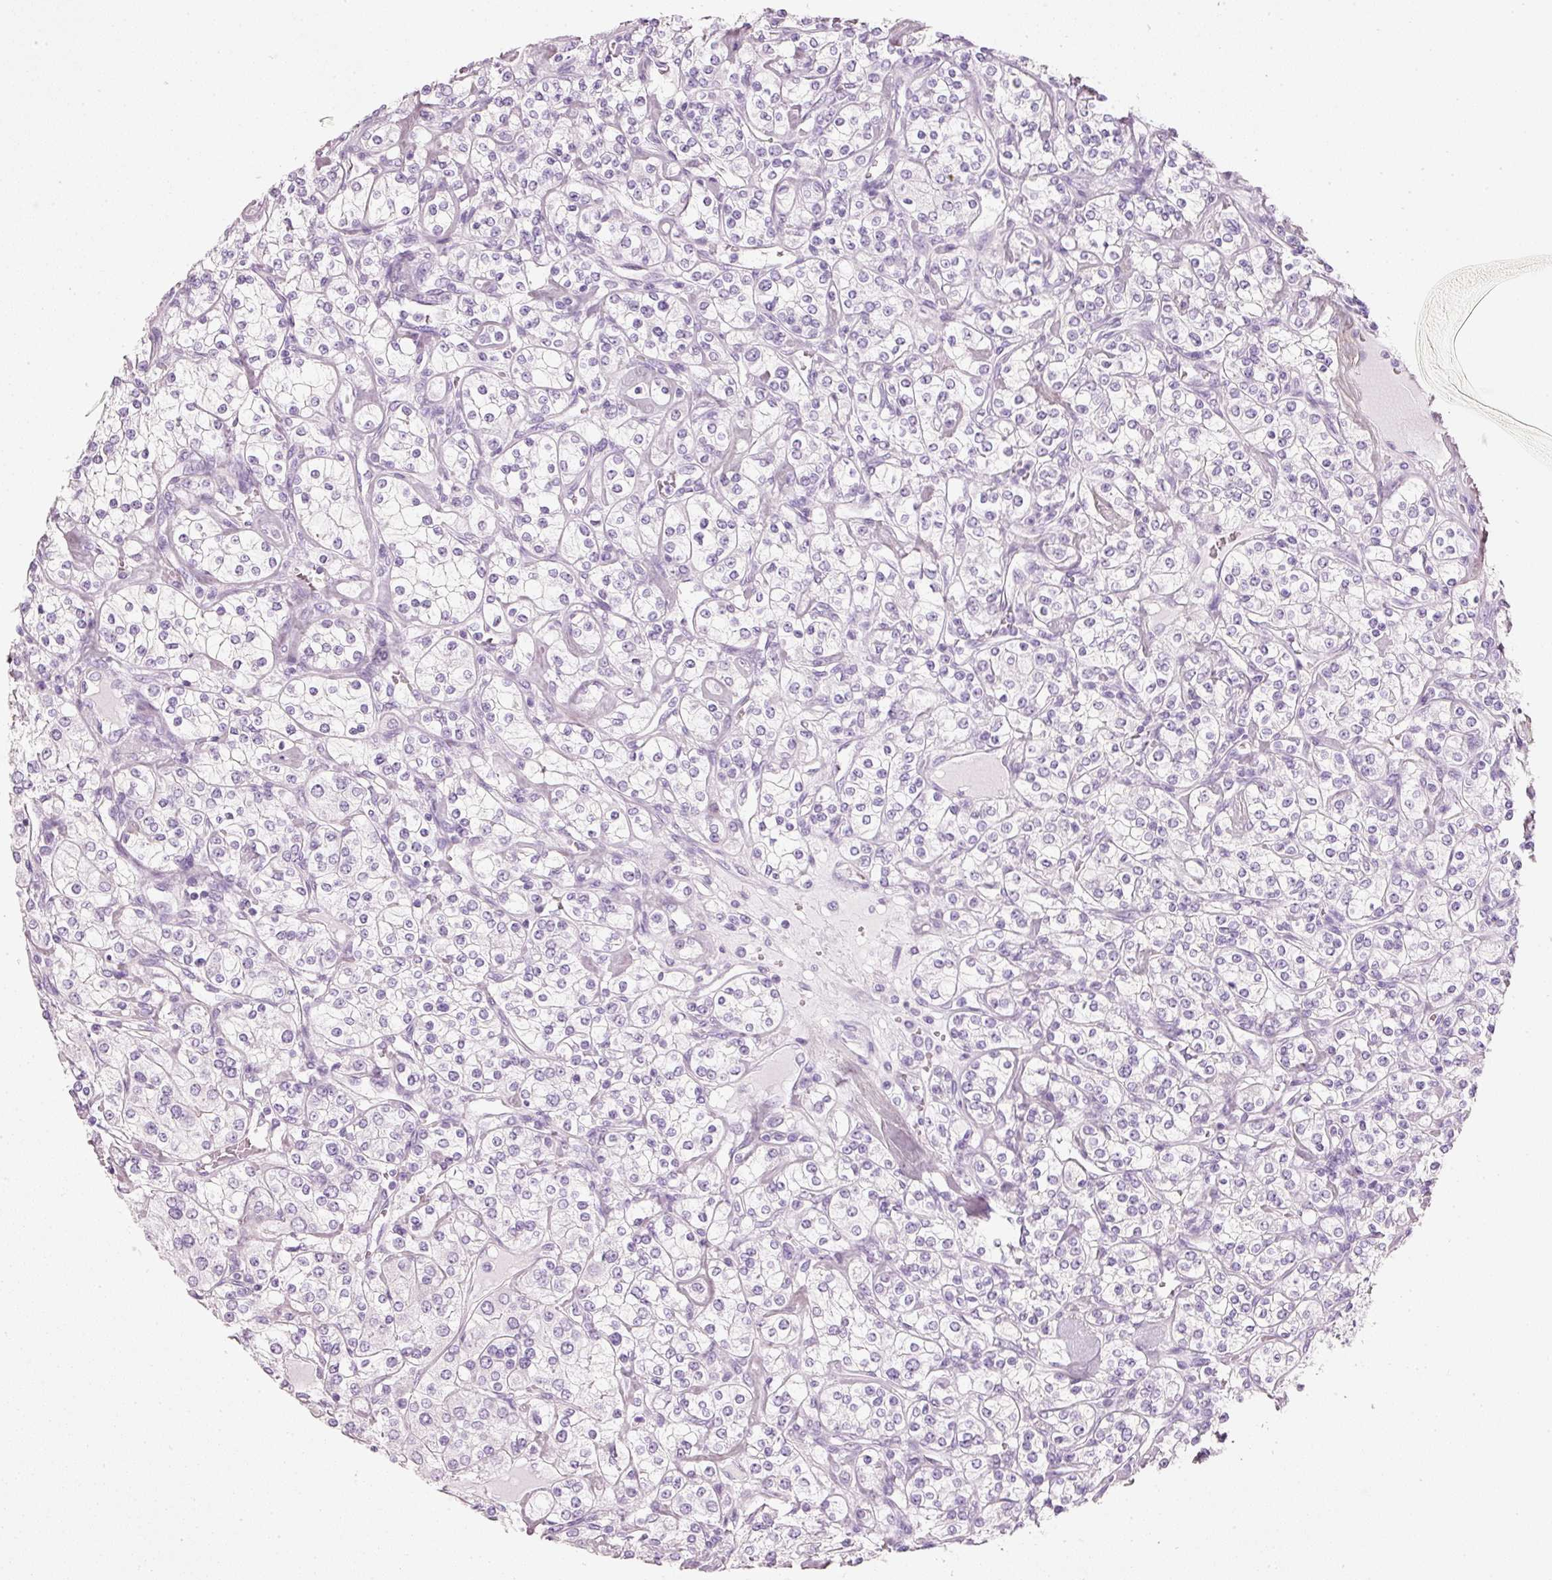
{"staining": {"intensity": "negative", "quantity": "none", "location": "none"}, "tissue": "renal cancer", "cell_type": "Tumor cells", "image_type": "cancer", "snomed": [{"axis": "morphology", "description": "Adenocarcinoma, NOS"}, {"axis": "topography", "description": "Kidney"}], "caption": "A histopathology image of human renal cancer (adenocarcinoma) is negative for staining in tumor cells. The staining was performed using DAB to visualize the protein expression in brown, while the nuclei were stained in blue with hematoxylin (Magnification: 20x).", "gene": "PDXDC1", "patient": {"sex": "male", "age": 77}}